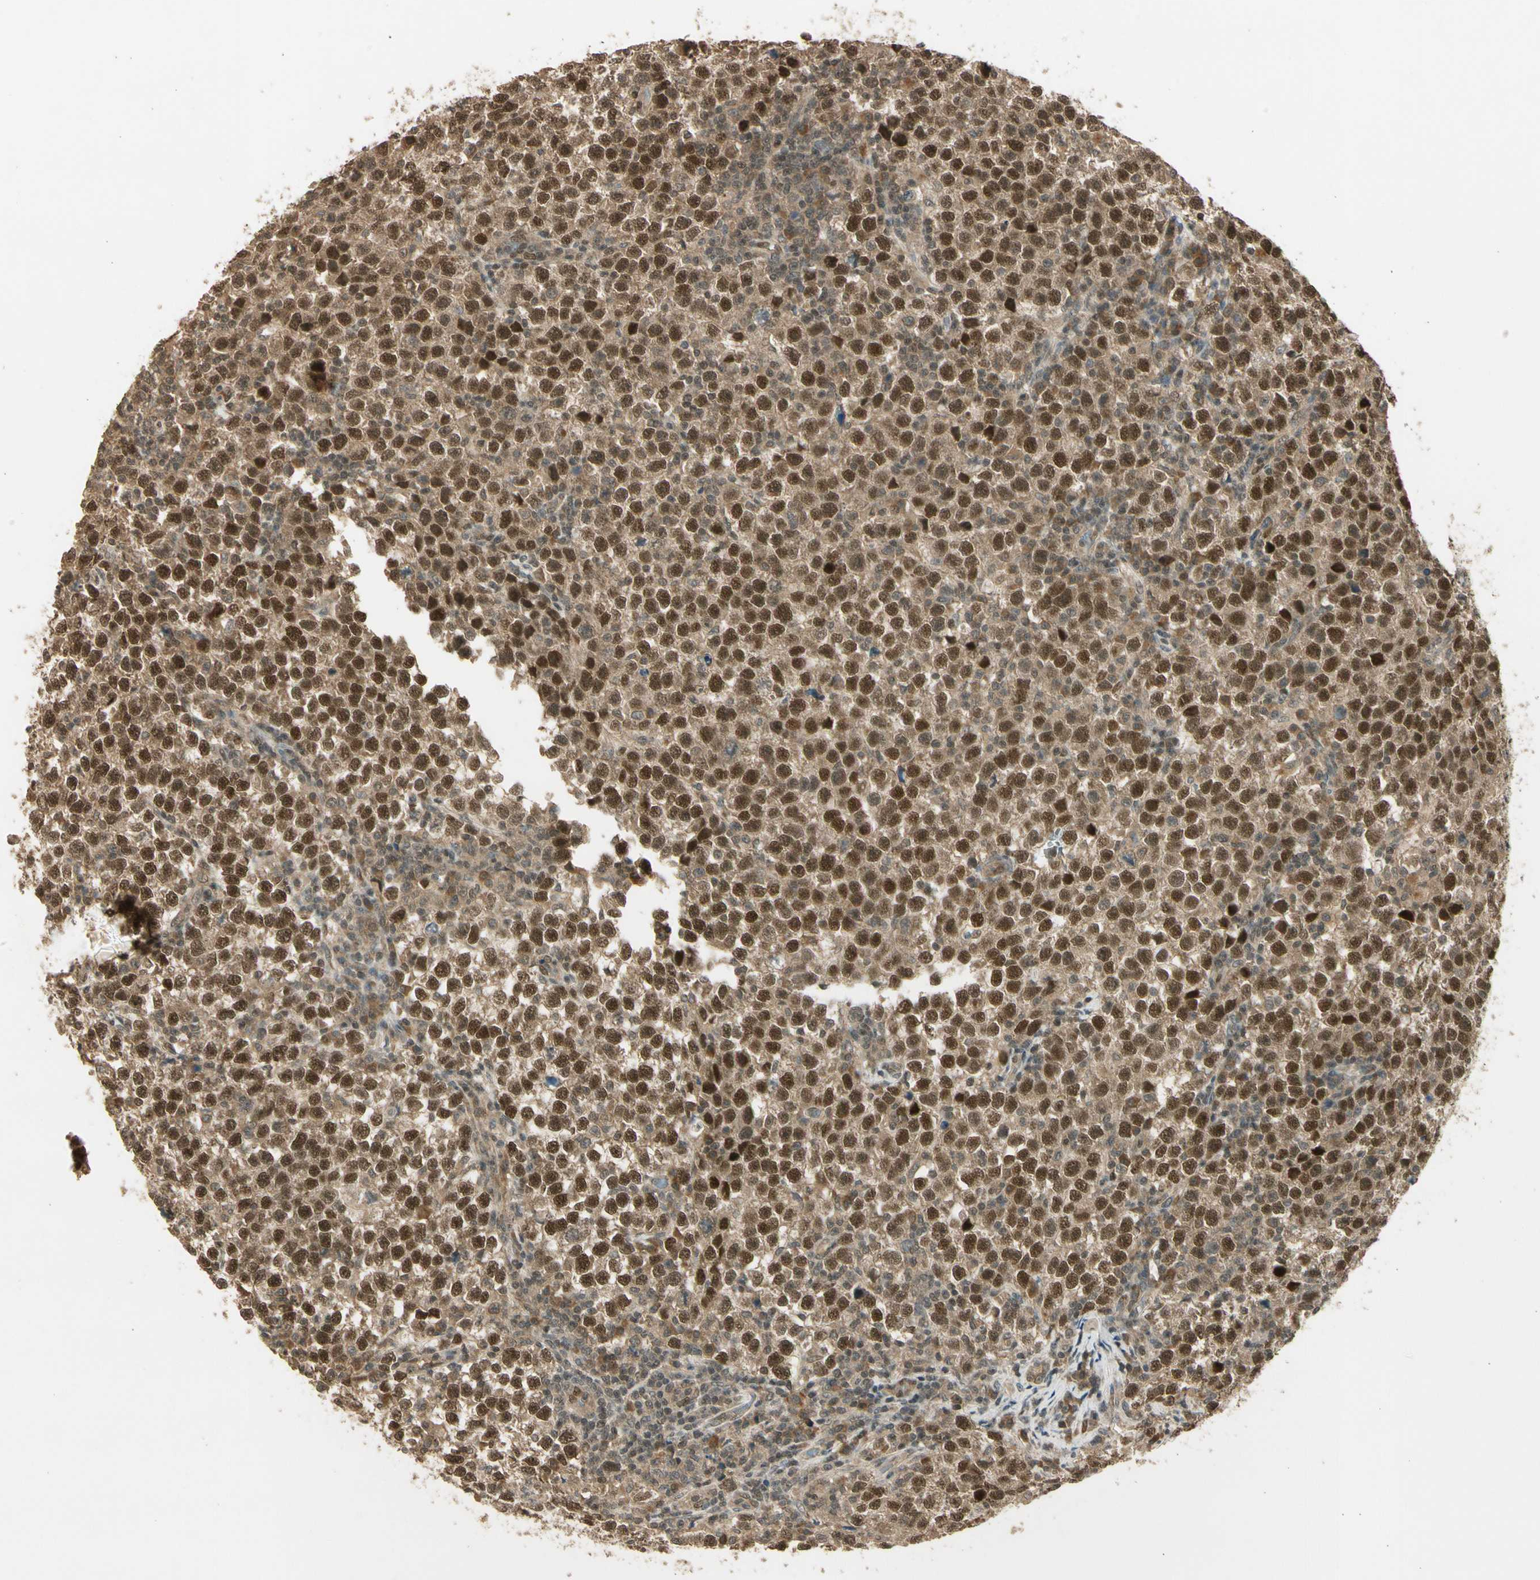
{"staining": {"intensity": "strong", "quantity": ">75%", "location": "cytoplasmic/membranous,nuclear"}, "tissue": "testis cancer", "cell_type": "Tumor cells", "image_type": "cancer", "snomed": [{"axis": "morphology", "description": "Seminoma, NOS"}, {"axis": "topography", "description": "Testis"}], "caption": "Strong cytoplasmic/membranous and nuclear positivity is identified in about >75% of tumor cells in testis cancer.", "gene": "GMEB2", "patient": {"sex": "male", "age": 43}}